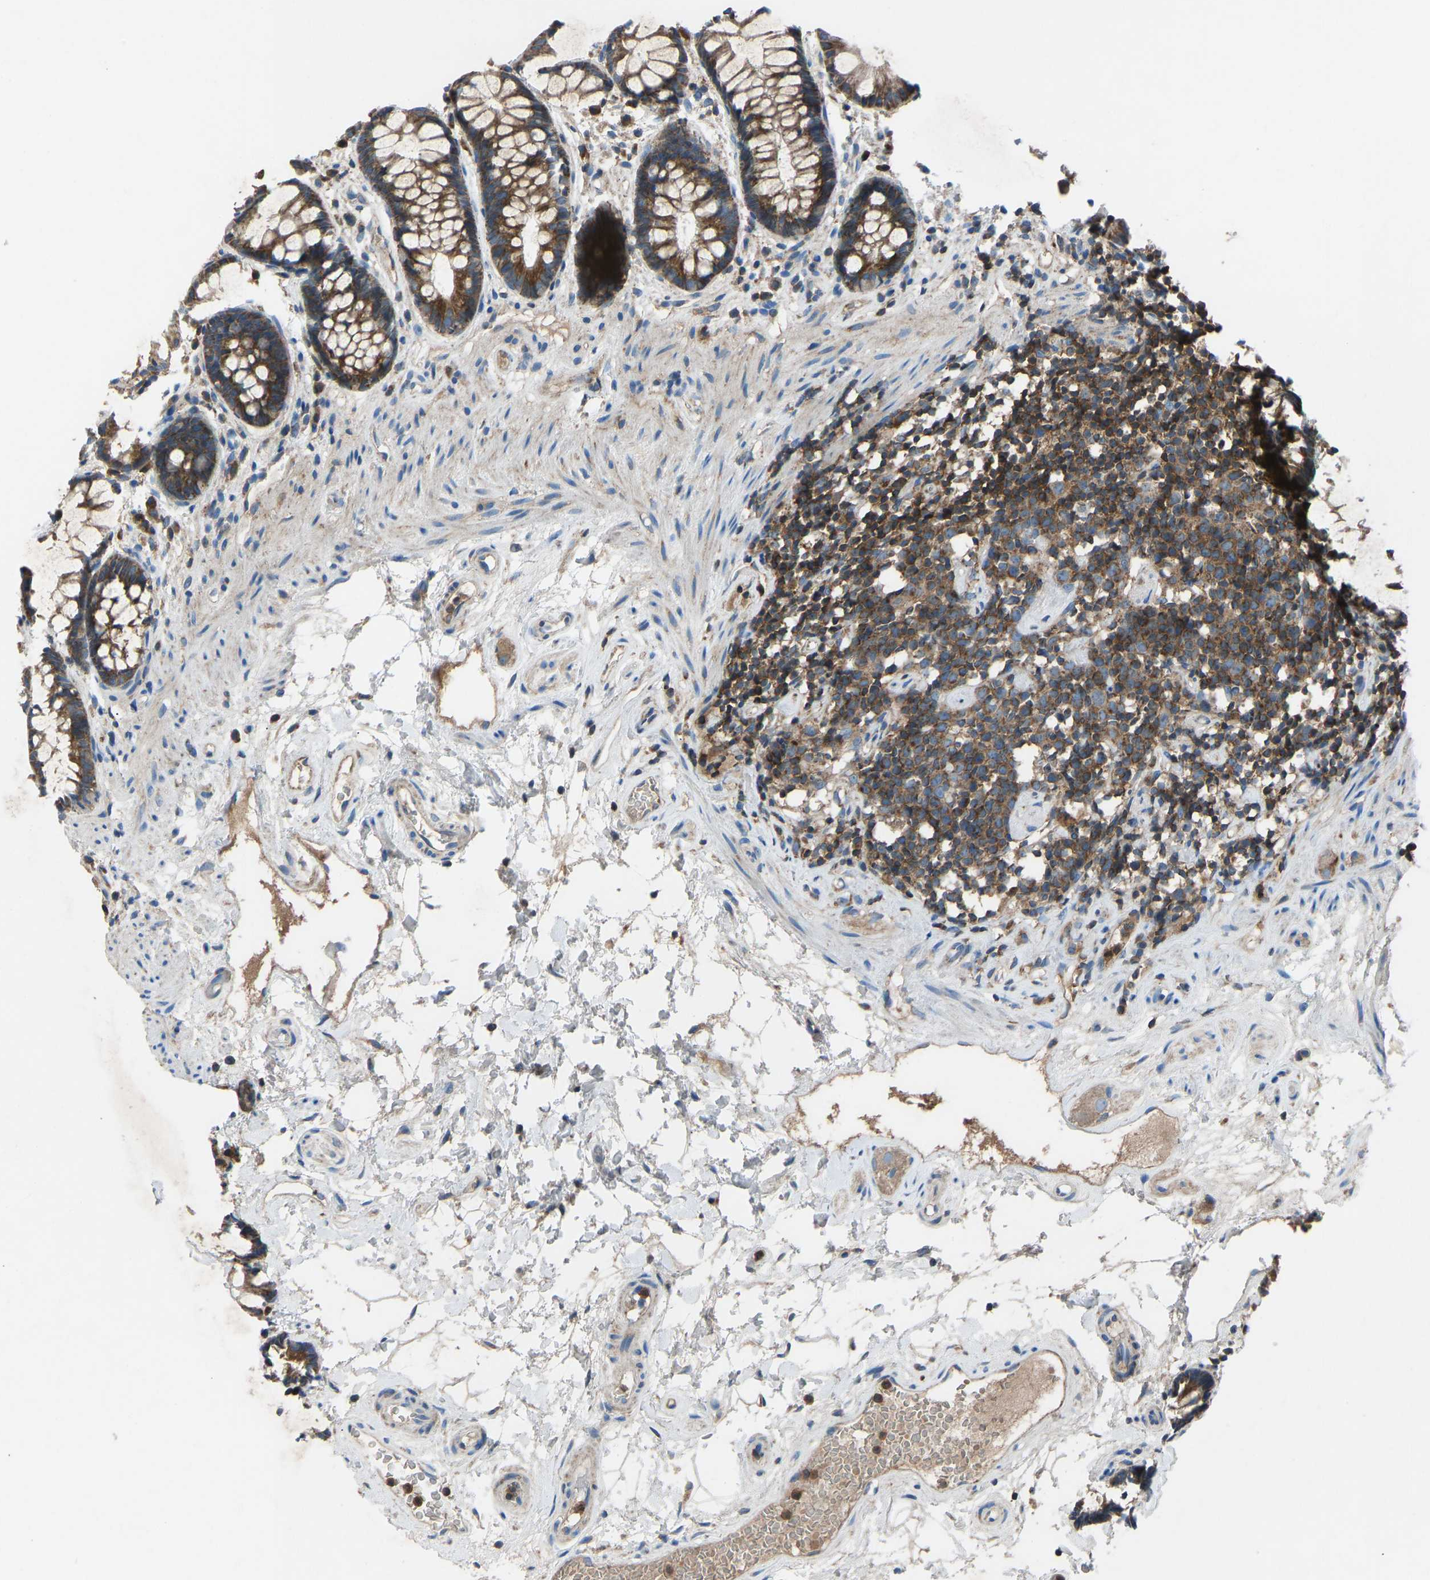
{"staining": {"intensity": "strong", "quantity": ">75%", "location": "cytoplasmic/membranous"}, "tissue": "rectum", "cell_type": "Glandular cells", "image_type": "normal", "snomed": [{"axis": "morphology", "description": "Normal tissue, NOS"}, {"axis": "topography", "description": "Rectum"}], "caption": "The image demonstrates immunohistochemical staining of benign rectum. There is strong cytoplasmic/membranous expression is identified in approximately >75% of glandular cells.", "gene": "GRK6", "patient": {"sex": "male", "age": 64}}